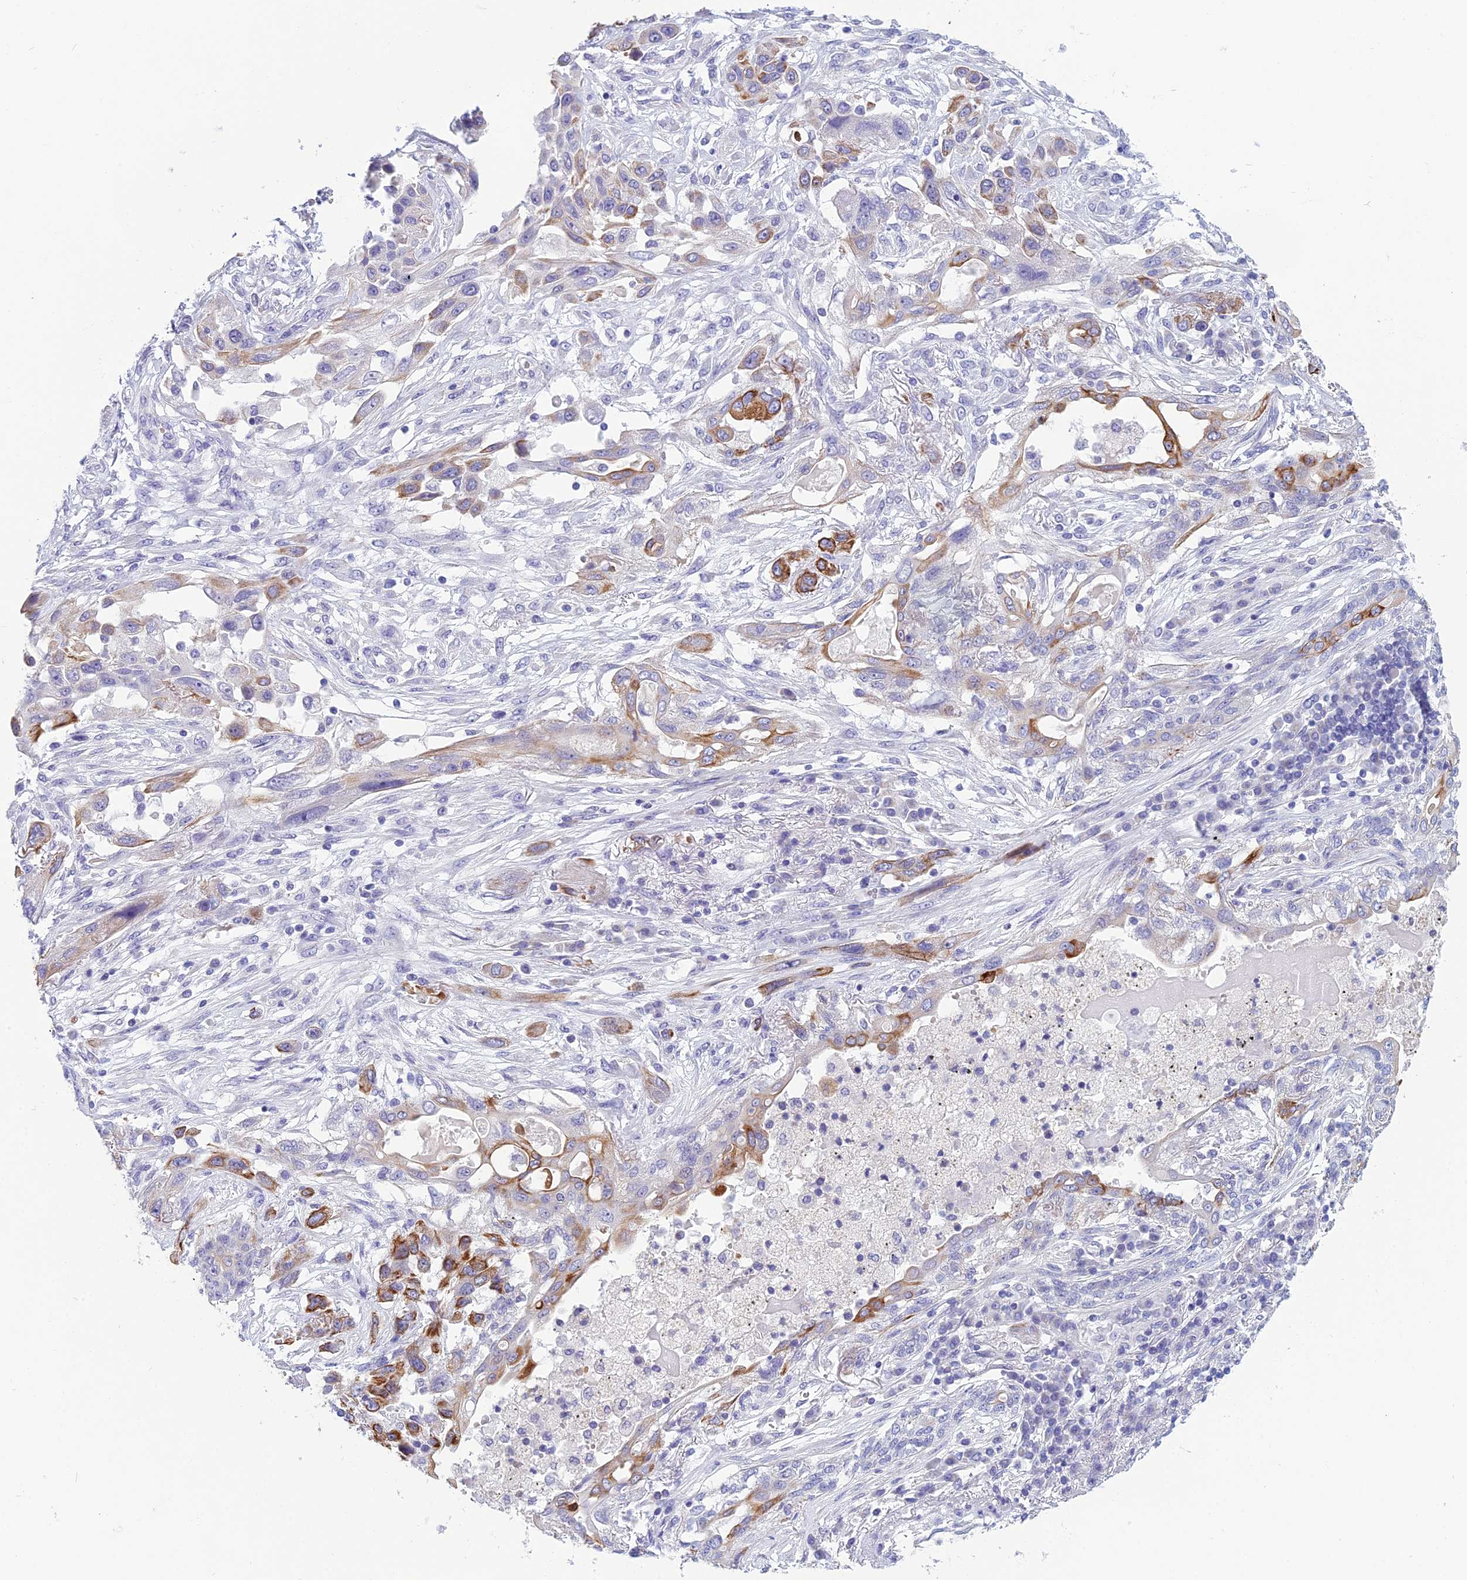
{"staining": {"intensity": "strong", "quantity": "25%-75%", "location": "cytoplasmic/membranous"}, "tissue": "lung cancer", "cell_type": "Tumor cells", "image_type": "cancer", "snomed": [{"axis": "morphology", "description": "Squamous cell carcinoma, NOS"}, {"axis": "topography", "description": "Lung"}], "caption": "A photomicrograph showing strong cytoplasmic/membranous expression in approximately 25%-75% of tumor cells in lung squamous cell carcinoma, as visualized by brown immunohistochemical staining.", "gene": "RBM41", "patient": {"sex": "female", "age": 70}}